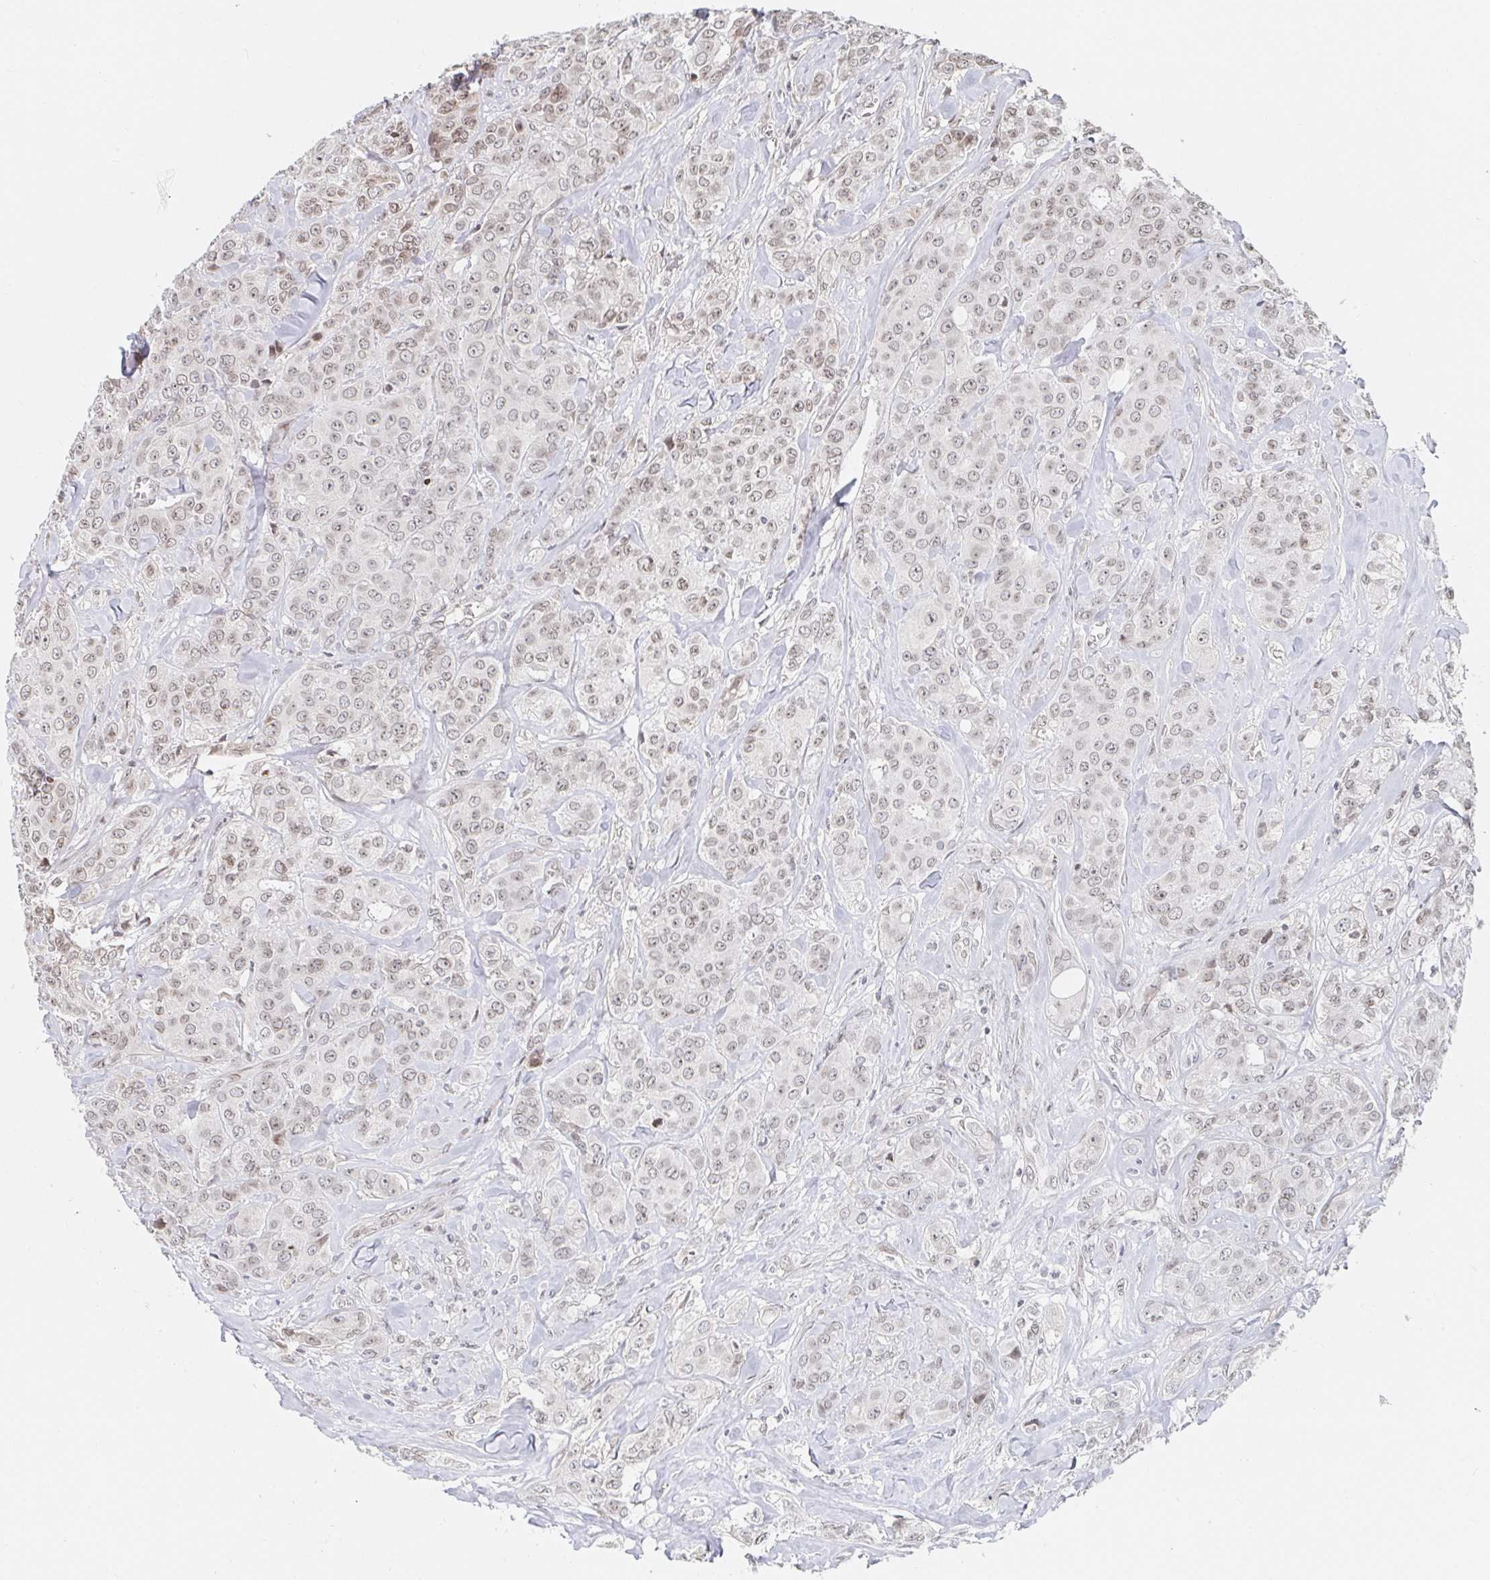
{"staining": {"intensity": "weak", "quantity": "<25%", "location": "nuclear"}, "tissue": "breast cancer", "cell_type": "Tumor cells", "image_type": "cancer", "snomed": [{"axis": "morphology", "description": "Normal tissue, NOS"}, {"axis": "morphology", "description": "Duct carcinoma"}, {"axis": "topography", "description": "Breast"}], "caption": "The immunohistochemistry image has no significant positivity in tumor cells of breast intraductal carcinoma tissue.", "gene": "CHD2", "patient": {"sex": "female", "age": 43}}